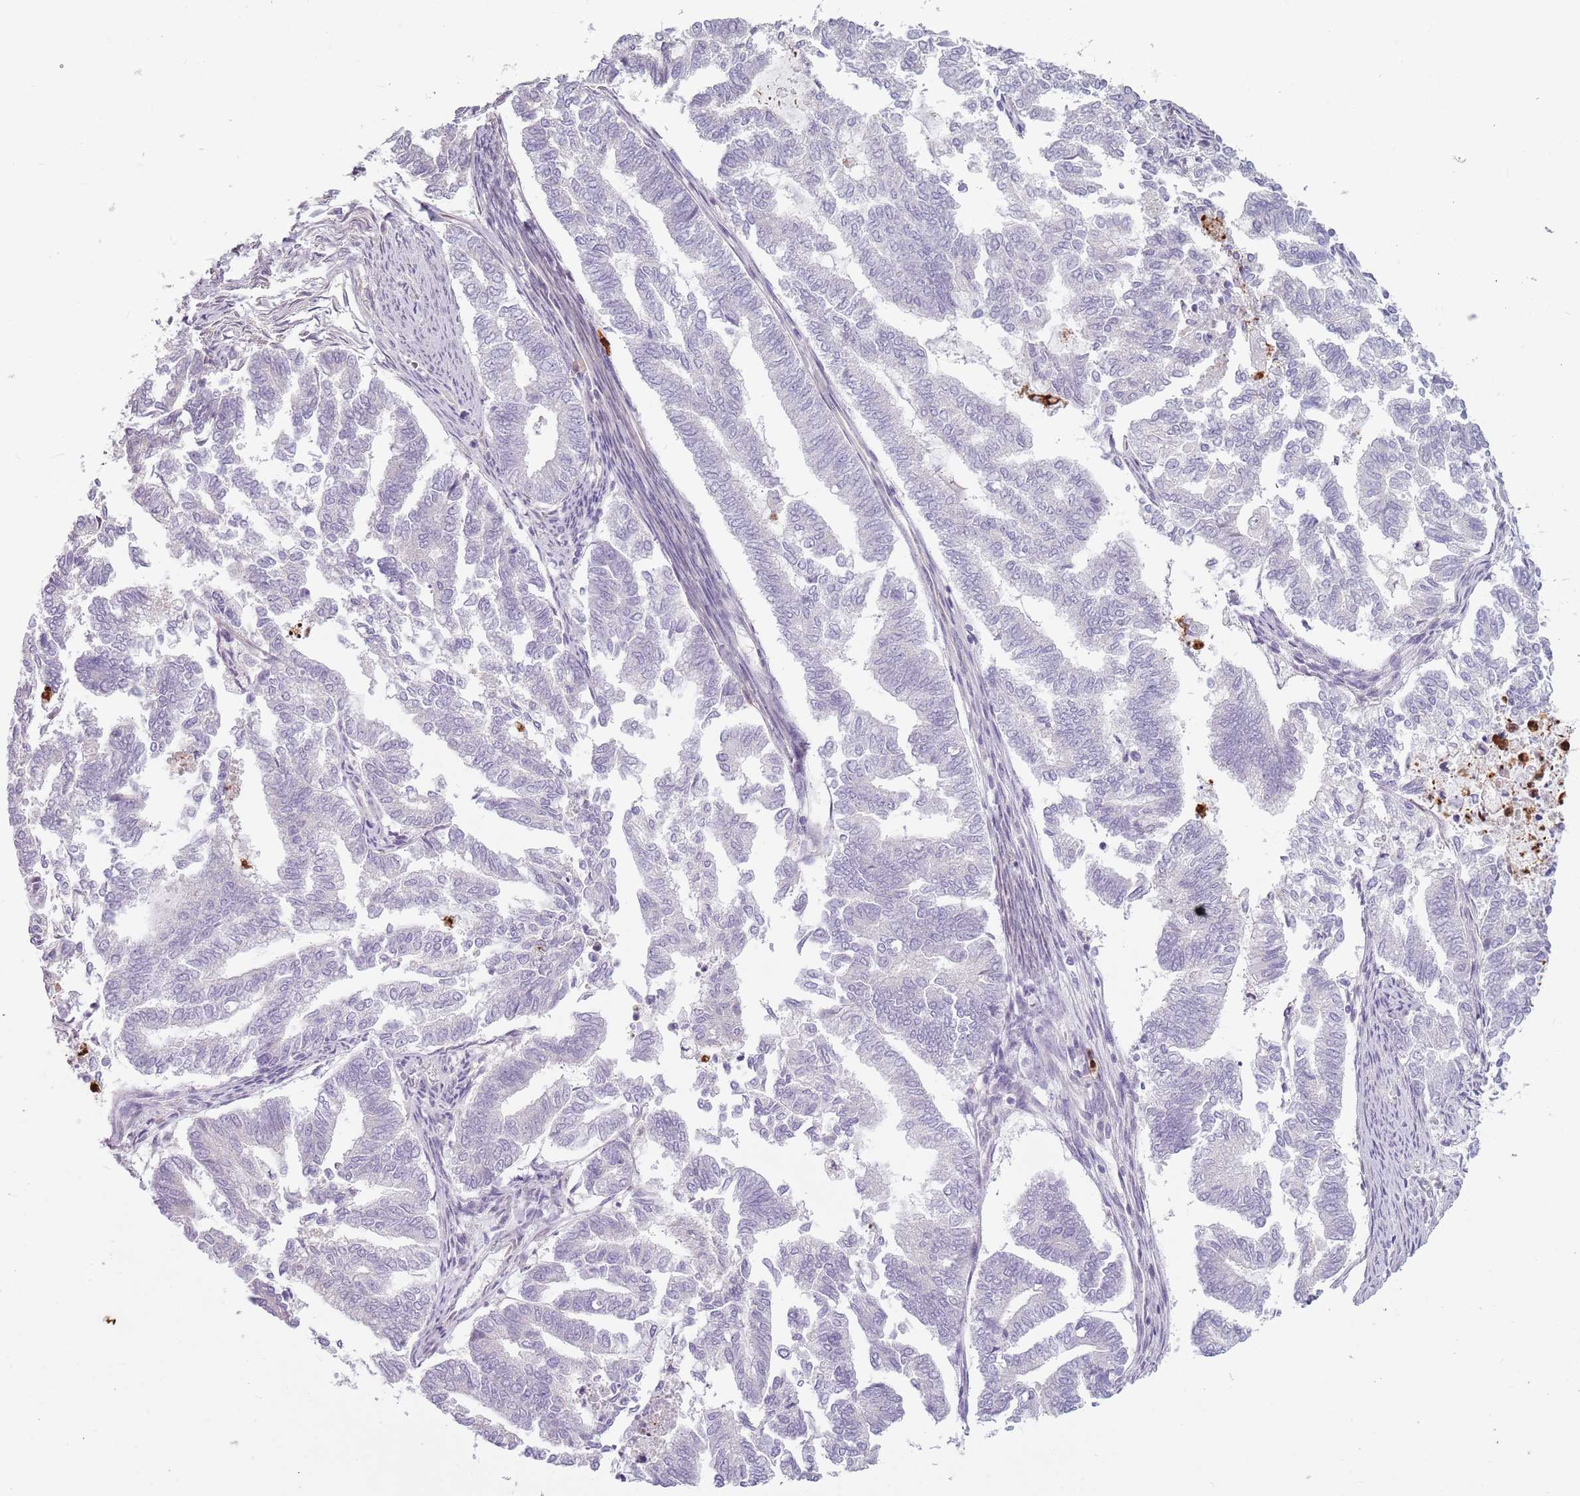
{"staining": {"intensity": "negative", "quantity": "none", "location": "none"}, "tissue": "endometrial cancer", "cell_type": "Tumor cells", "image_type": "cancer", "snomed": [{"axis": "morphology", "description": "Adenocarcinoma, NOS"}, {"axis": "topography", "description": "Endometrium"}], "caption": "Immunohistochemistry (IHC) photomicrograph of neoplastic tissue: human adenocarcinoma (endometrial) stained with DAB demonstrates no significant protein staining in tumor cells. The staining is performed using DAB brown chromogen with nuclei counter-stained in using hematoxylin.", "gene": "SPAG4", "patient": {"sex": "female", "age": 79}}